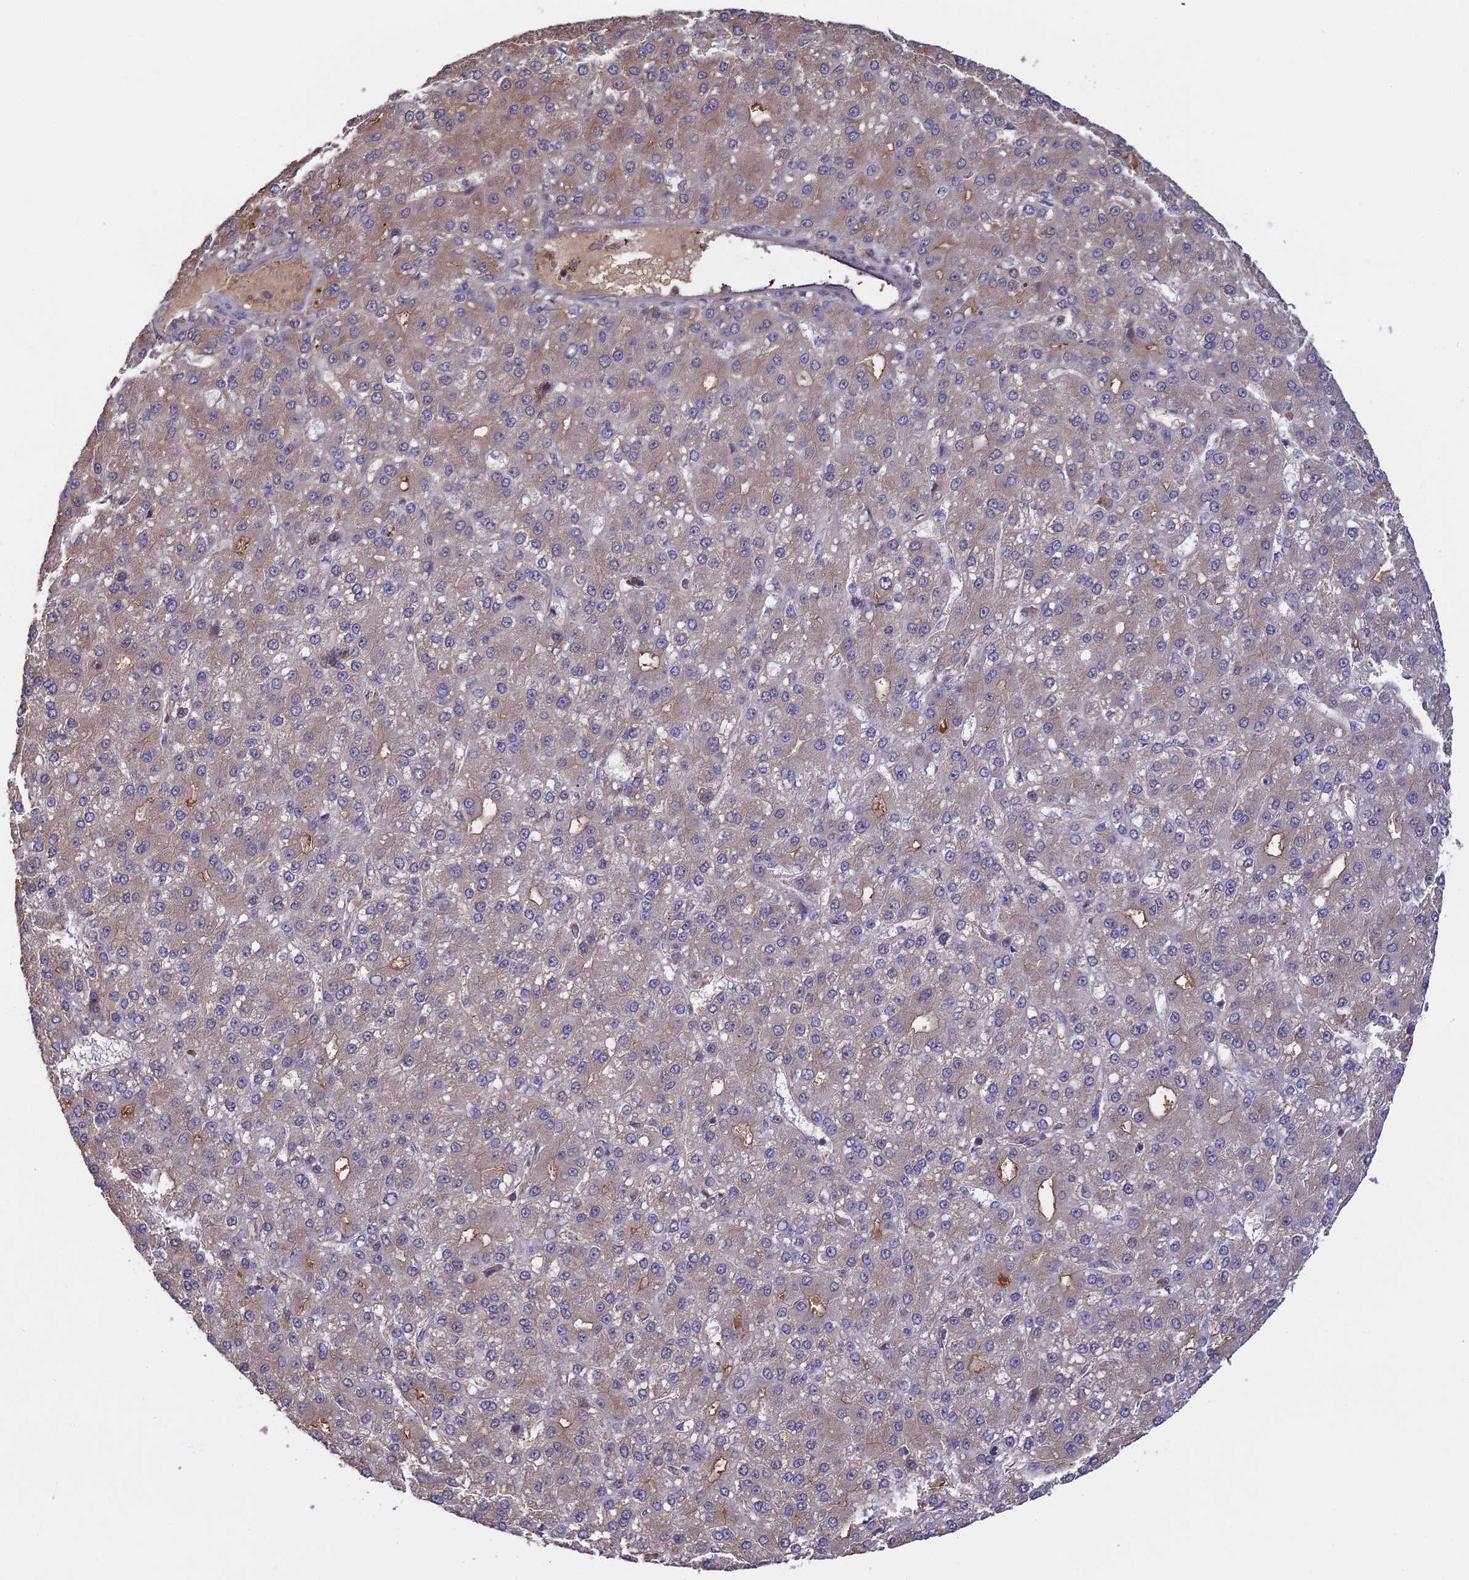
{"staining": {"intensity": "weak", "quantity": "25%-75%", "location": "cytoplasmic/membranous"}, "tissue": "liver cancer", "cell_type": "Tumor cells", "image_type": "cancer", "snomed": [{"axis": "morphology", "description": "Carcinoma, Hepatocellular, NOS"}, {"axis": "topography", "description": "Liver"}], "caption": "Immunohistochemistry (IHC) (DAB) staining of human liver cancer (hepatocellular carcinoma) displays weak cytoplasmic/membranous protein expression in approximately 25%-75% of tumor cells. The staining was performed using DAB (3,3'-diaminobenzidine), with brown indicating positive protein expression. Nuclei are stained blue with hematoxylin.", "gene": "GALR2", "patient": {"sex": "male", "age": 67}}